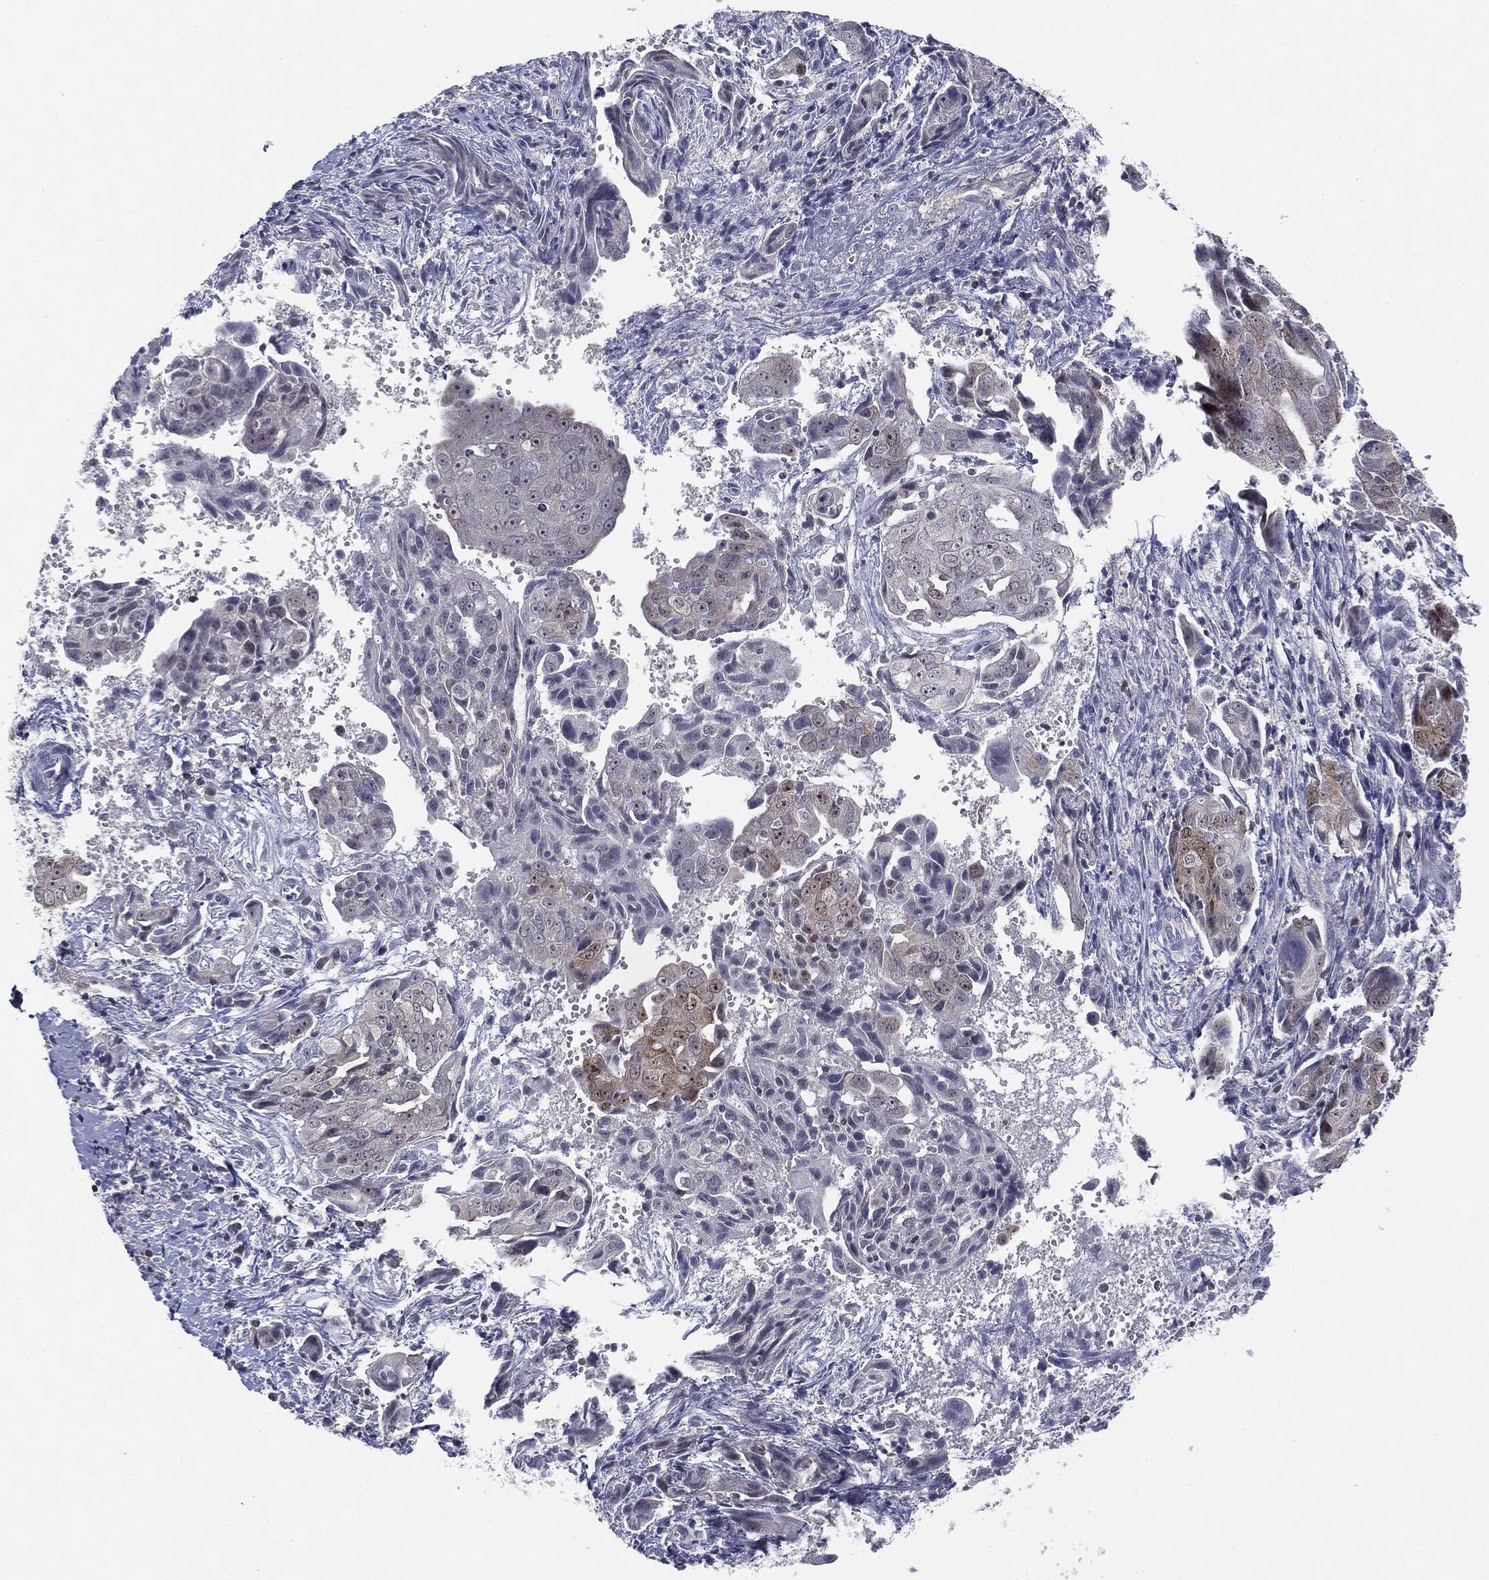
{"staining": {"intensity": "weak", "quantity": "<25%", "location": "cytoplasmic/membranous"}, "tissue": "ovarian cancer", "cell_type": "Tumor cells", "image_type": "cancer", "snomed": [{"axis": "morphology", "description": "Carcinoma, endometroid"}, {"axis": "topography", "description": "Ovary"}], "caption": "Ovarian cancer stained for a protein using IHC displays no expression tumor cells.", "gene": "KIF2C", "patient": {"sex": "female", "age": 70}}